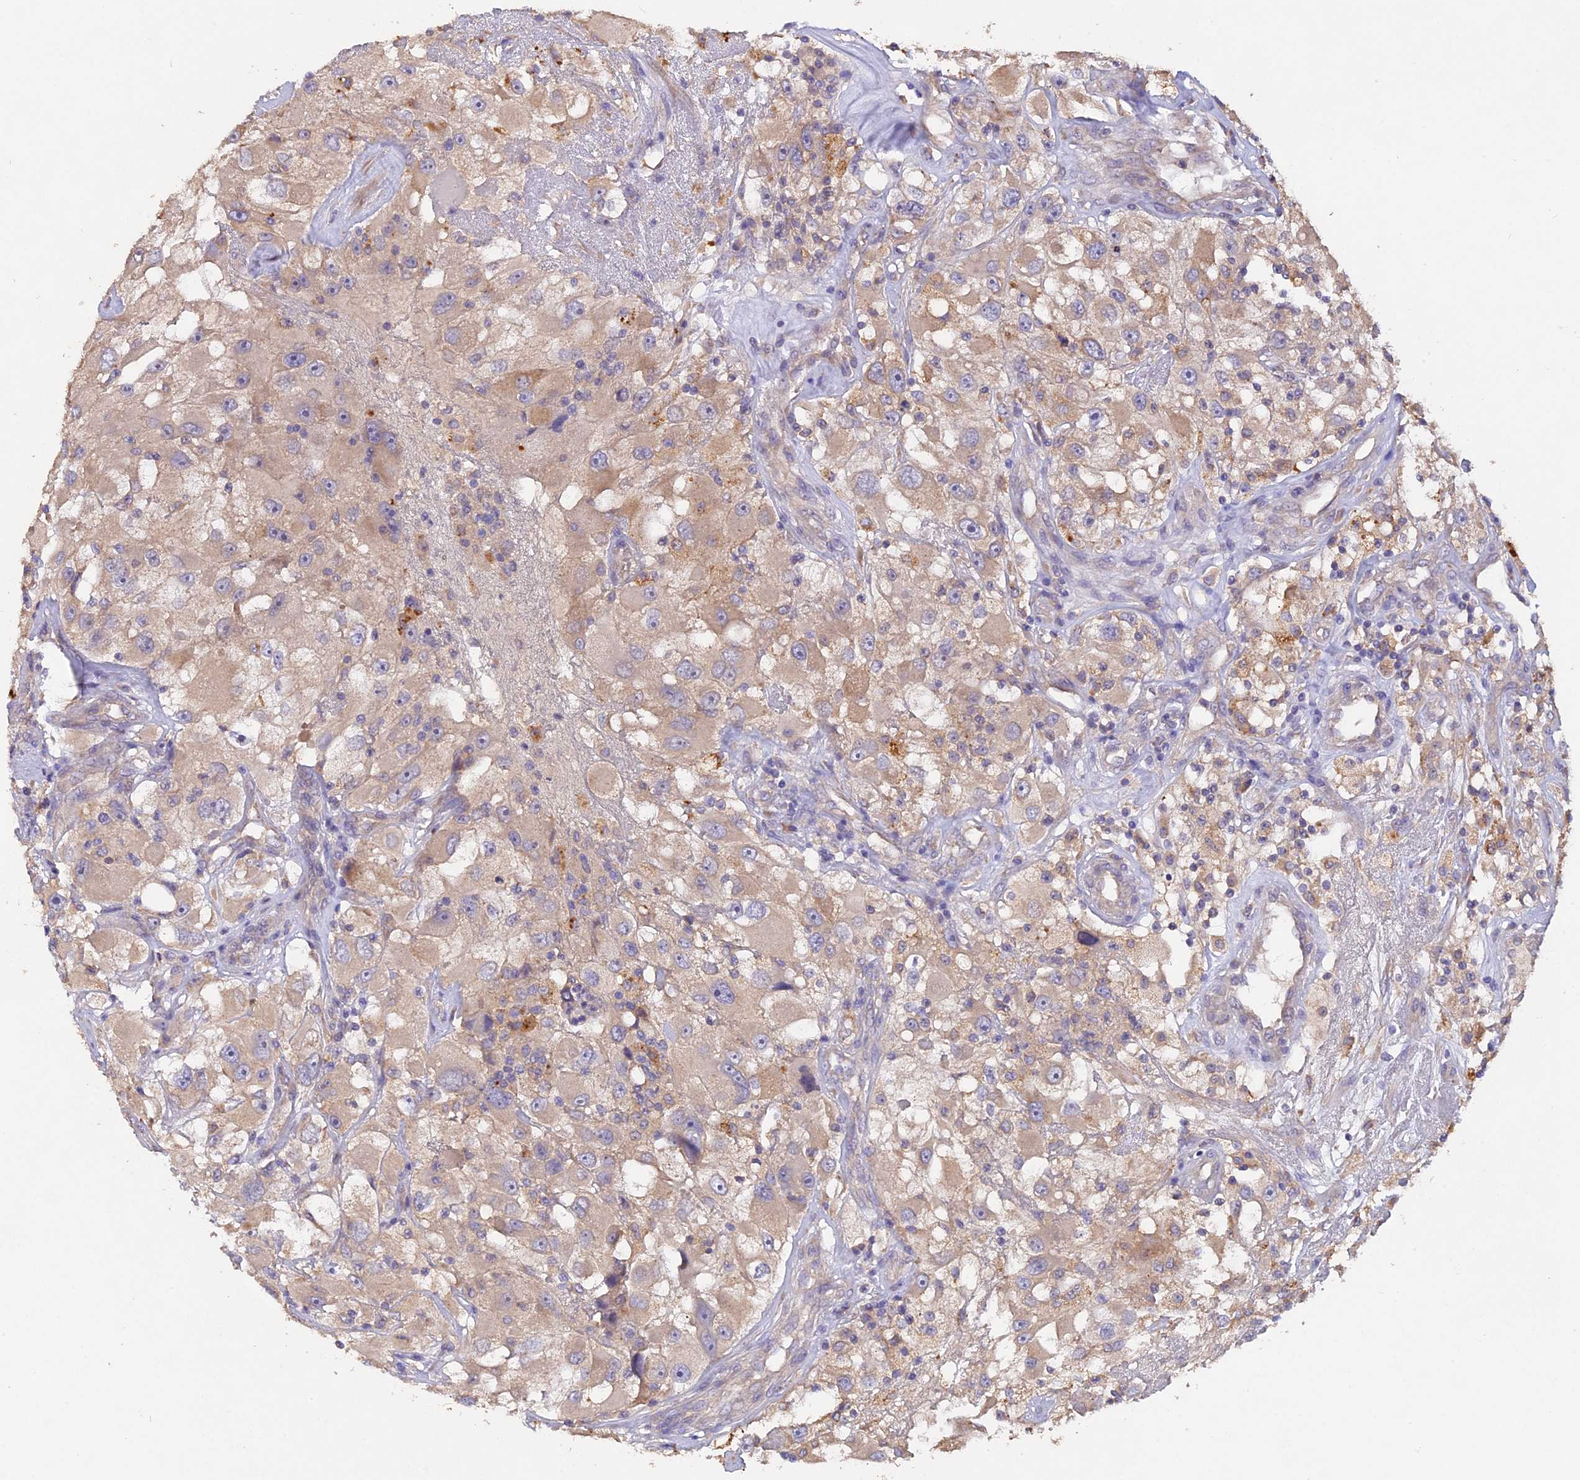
{"staining": {"intensity": "weak", "quantity": "25%-75%", "location": "cytoplasmic/membranous"}, "tissue": "renal cancer", "cell_type": "Tumor cells", "image_type": "cancer", "snomed": [{"axis": "morphology", "description": "Adenocarcinoma, NOS"}, {"axis": "topography", "description": "Kidney"}], "caption": "Immunohistochemistry (DAB (3,3'-diaminobenzidine)) staining of human renal cancer (adenocarcinoma) reveals weak cytoplasmic/membranous protein staining in approximately 25%-75% of tumor cells. Using DAB (3,3'-diaminobenzidine) (brown) and hematoxylin (blue) stains, captured at high magnification using brightfield microscopy.", "gene": "SLC26A4", "patient": {"sex": "female", "age": 52}}